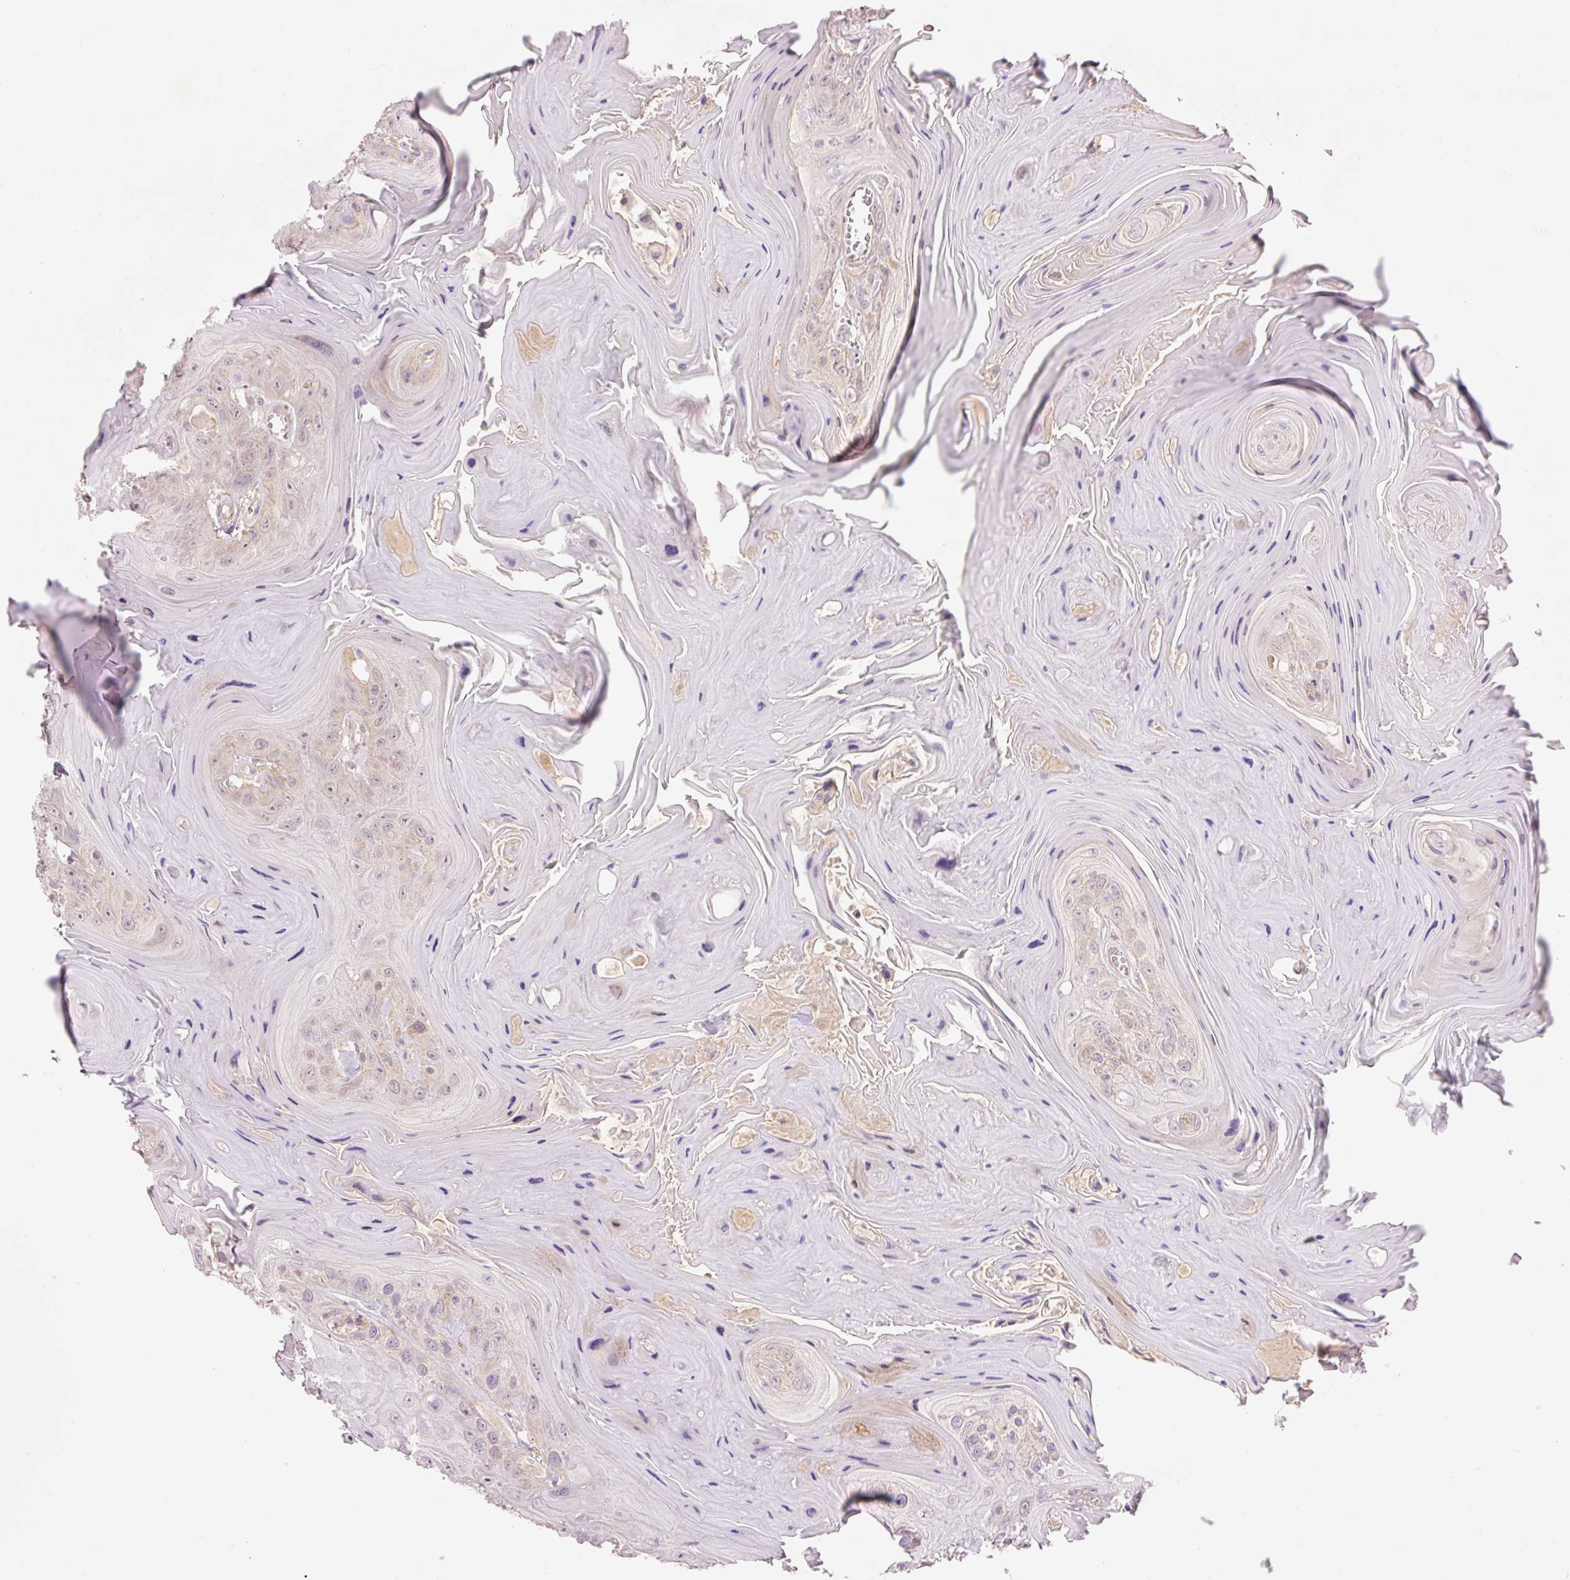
{"staining": {"intensity": "negative", "quantity": "none", "location": "none"}, "tissue": "head and neck cancer", "cell_type": "Tumor cells", "image_type": "cancer", "snomed": [{"axis": "morphology", "description": "Squamous cell carcinoma, NOS"}, {"axis": "topography", "description": "Head-Neck"}], "caption": "Protein analysis of head and neck cancer (squamous cell carcinoma) exhibits no significant staining in tumor cells. (Immunohistochemistry, brightfield microscopy, high magnification).", "gene": "SLC29A3", "patient": {"sex": "female", "age": 59}}